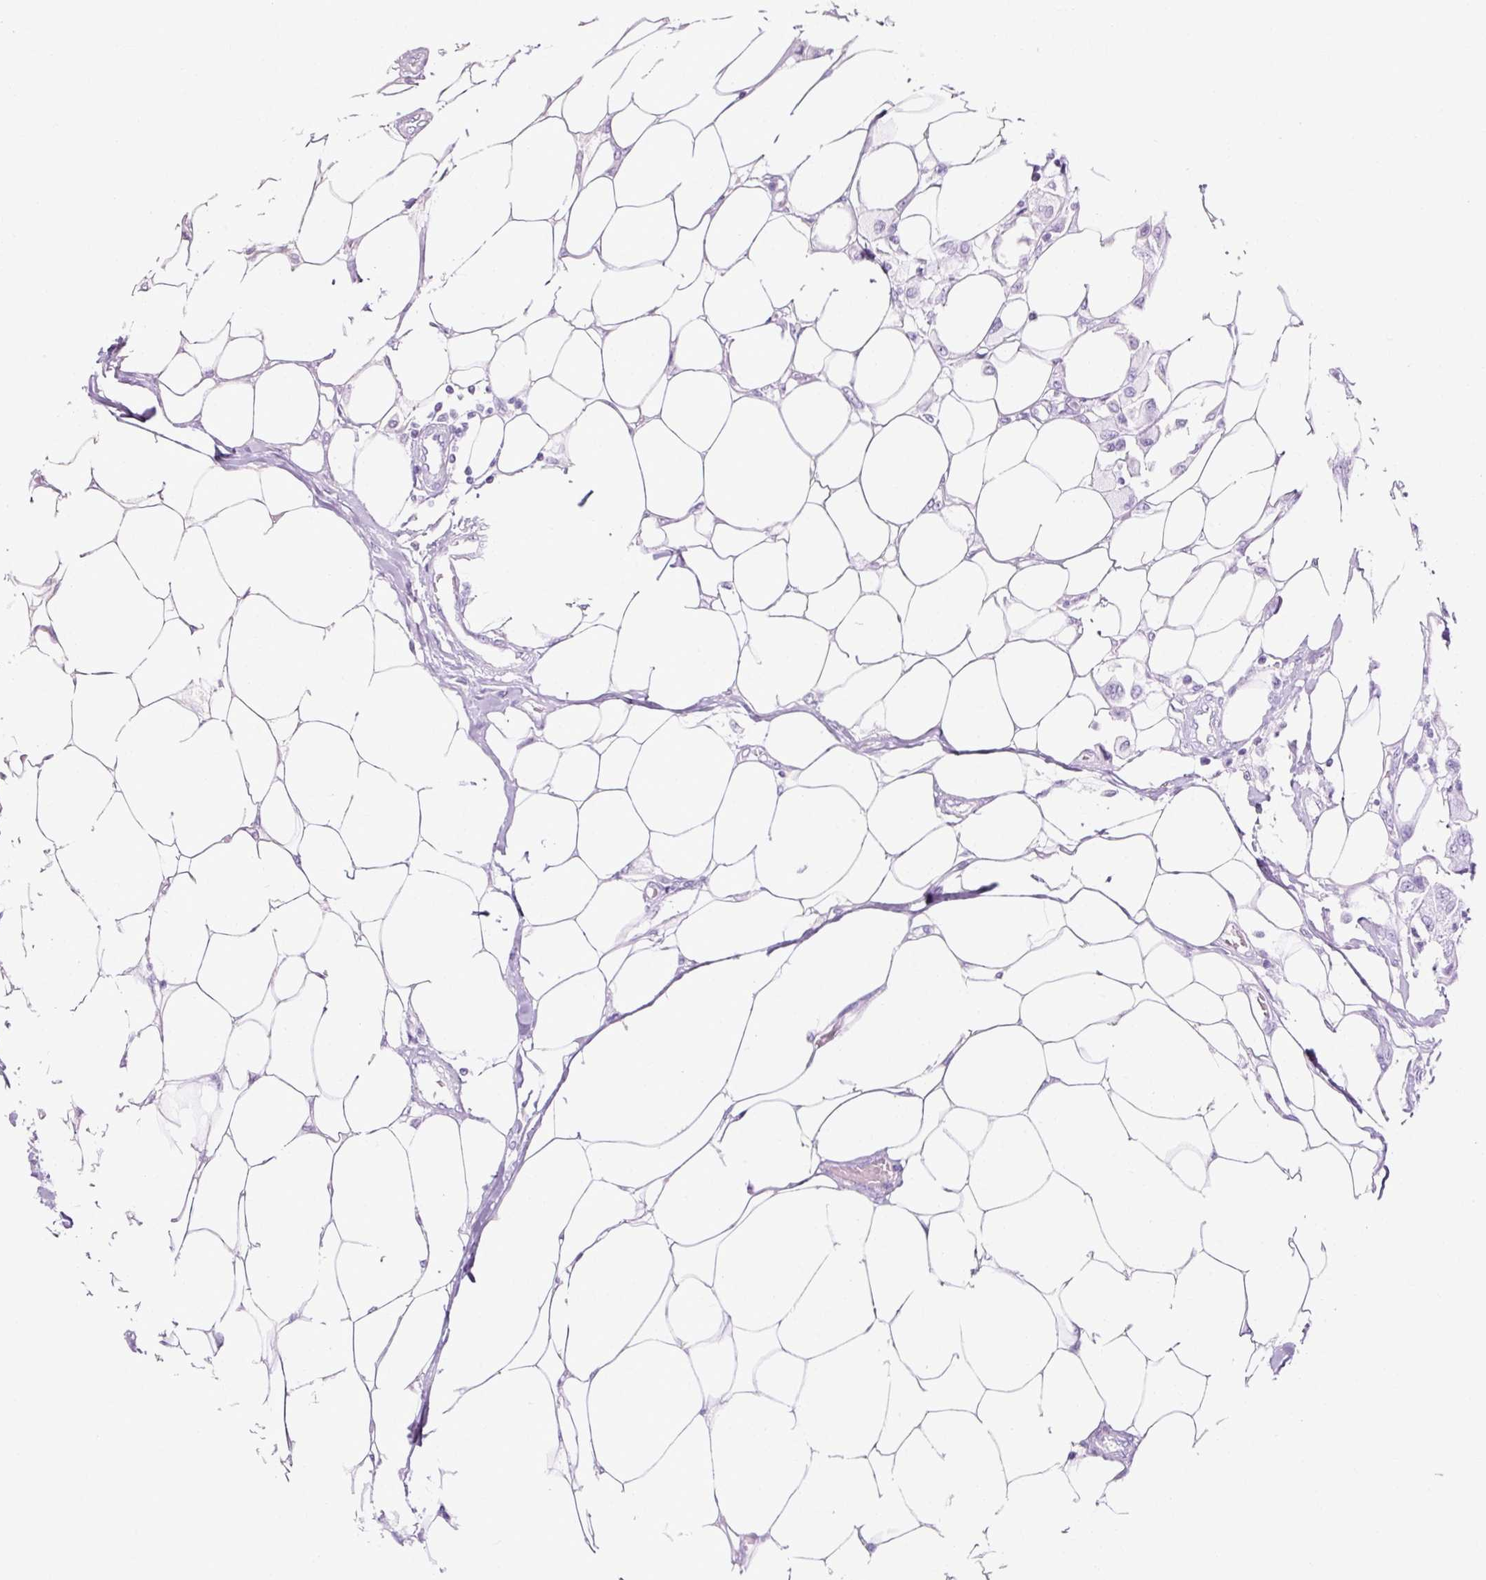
{"staining": {"intensity": "negative", "quantity": "none", "location": "none"}, "tissue": "breast cancer", "cell_type": "Tumor cells", "image_type": "cancer", "snomed": [{"axis": "morphology", "description": "Duct carcinoma"}, {"axis": "topography", "description": "Breast"}, {"axis": "topography", "description": "Lymph node"}], "caption": "This micrograph is of intraductal carcinoma (breast) stained with IHC to label a protein in brown with the nuclei are counter-stained blue. There is no expression in tumor cells.", "gene": "TSPAN8", "patient": {"sex": "female", "age": 80}}